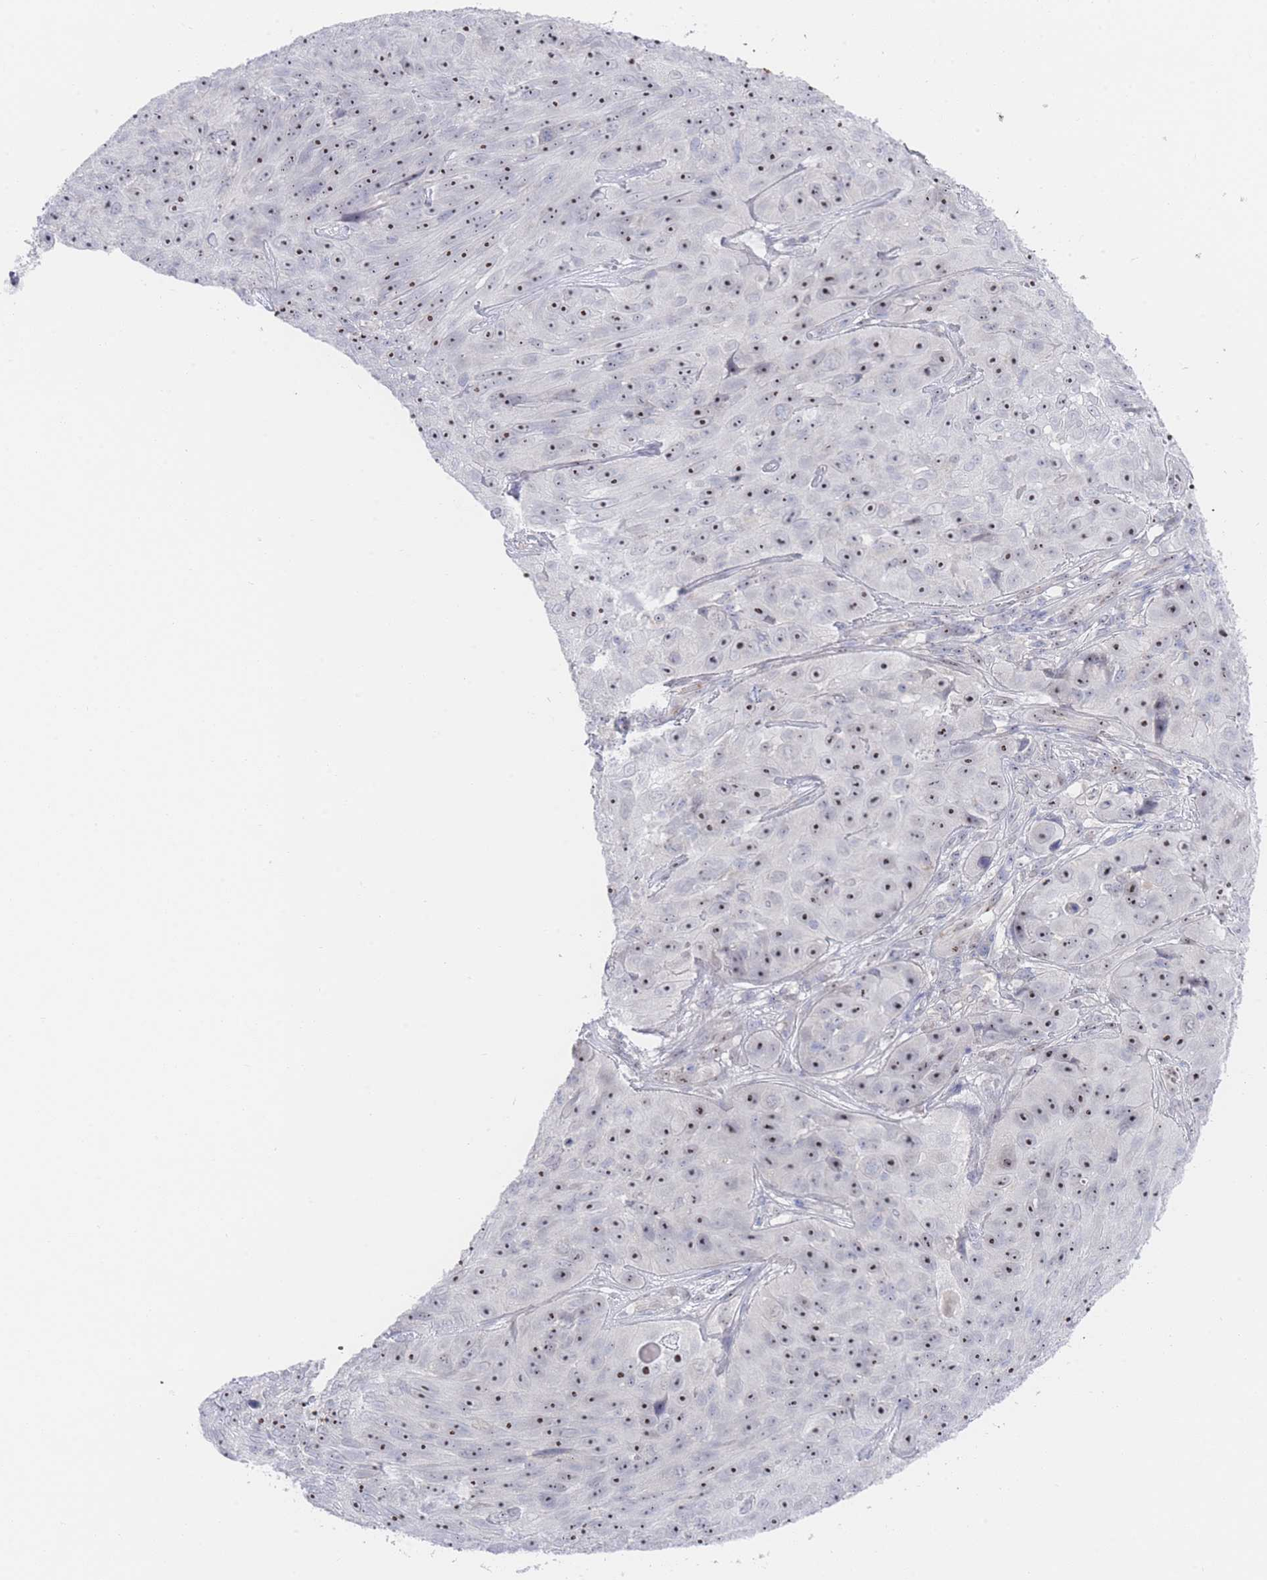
{"staining": {"intensity": "moderate", "quantity": ">75%", "location": "nuclear"}, "tissue": "skin cancer", "cell_type": "Tumor cells", "image_type": "cancer", "snomed": [{"axis": "morphology", "description": "Squamous cell carcinoma, NOS"}, {"axis": "topography", "description": "Skin"}], "caption": "Approximately >75% of tumor cells in skin cancer (squamous cell carcinoma) show moderate nuclear protein expression as visualized by brown immunohistochemical staining.", "gene": "ZNF142", "patient": {"sex": "female", "age": 87}}